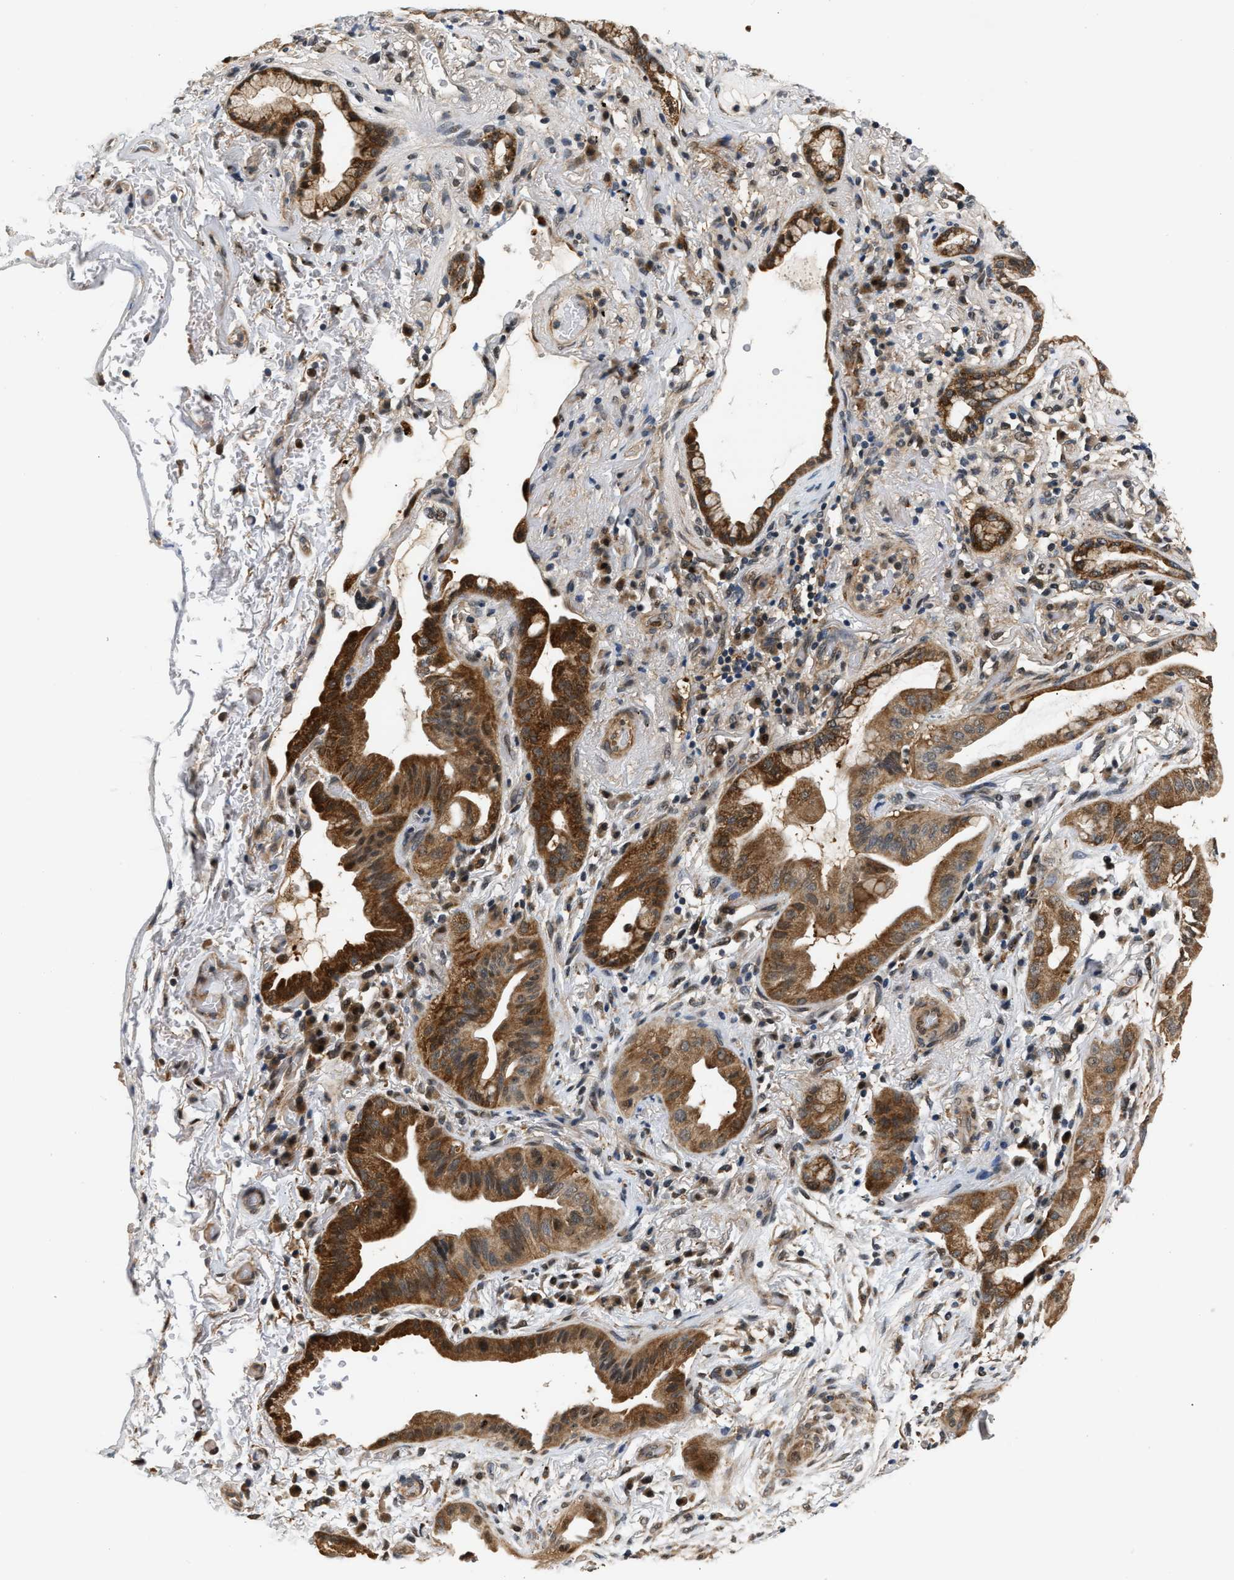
{"staining": {"intensity": "strong", "quantity": ">75%", "location": "cytoplasmic/membranous"}, "tissue": "lung cancer", "cell_type": "Tumor cells", "image_type": "cancer", "snomed": [{"axis": "morphology", "description": "Normal tissue, NOS"}, {"axis": "morphology", "description": "Adenocarcinoma, NOS"}, {"axis": "topography", "description": "Bronchus"}, {"axis": "topography", "description": "Lung"}], "caption": "Immunohistochemical staining of lung cancer exhibits high levels of strong cytoplasmic/membranous protein positivity in about >75% of tumor cells.", "gene": "LARP6", "patient": {"sex": "female", "age": 70}}